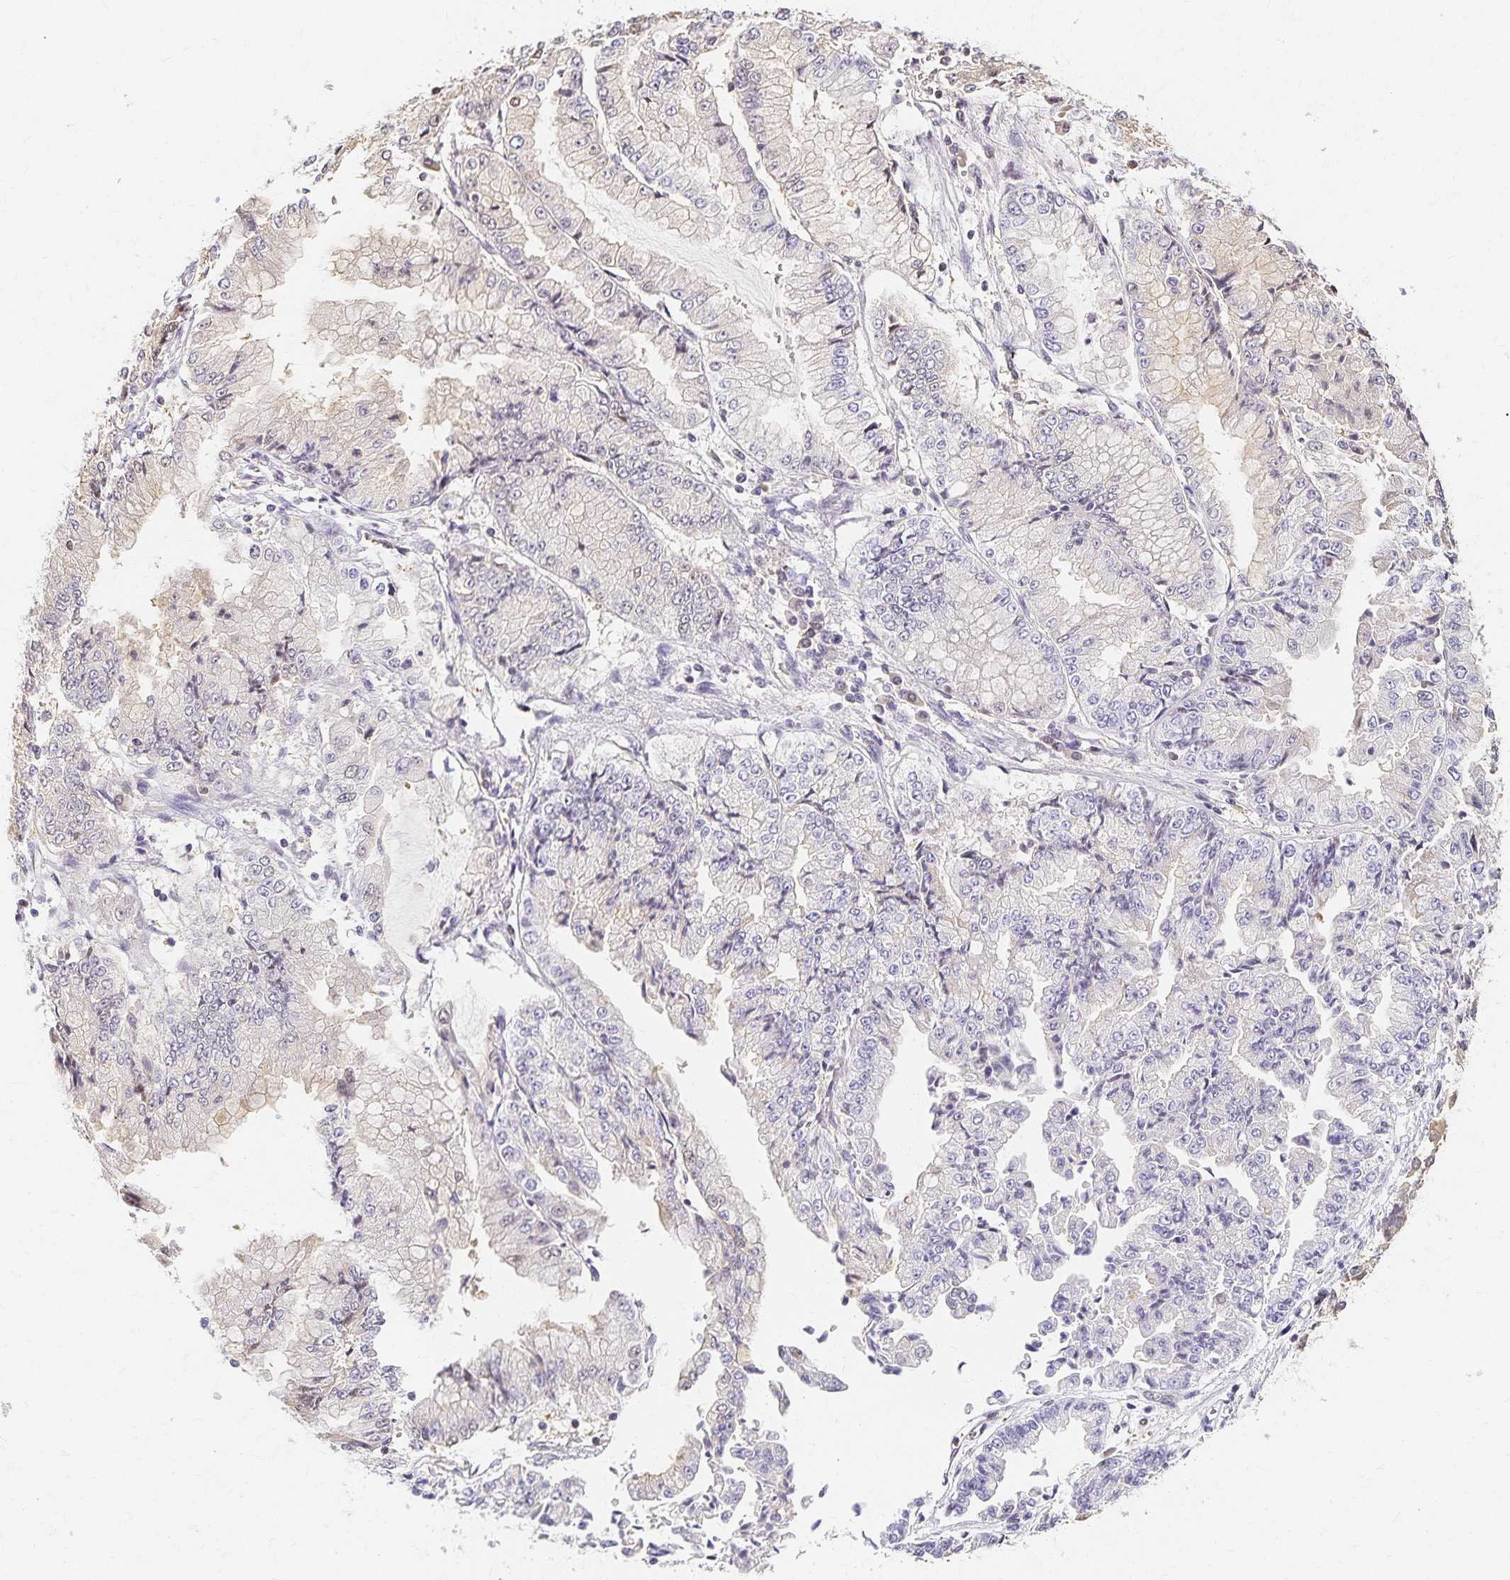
{"staining": {"intensity": "negative", "quantity": "none", "location": "none"}, "tissue": "stomach cancer", "cell_type": "Tumor cells", "image_type": "cancer", "snomed": [{"axis": "morphology", "description": "Adenocarcinoma, NOS"}, {"axis": "topography", "description": "Stomach, upper"}], "caption": "Stomach cancer was stained to show a protein in brown. There is no significant staining in tumor cells.", "gene": "AZGP1", "patient": {"sex": "female", "age": 74}}